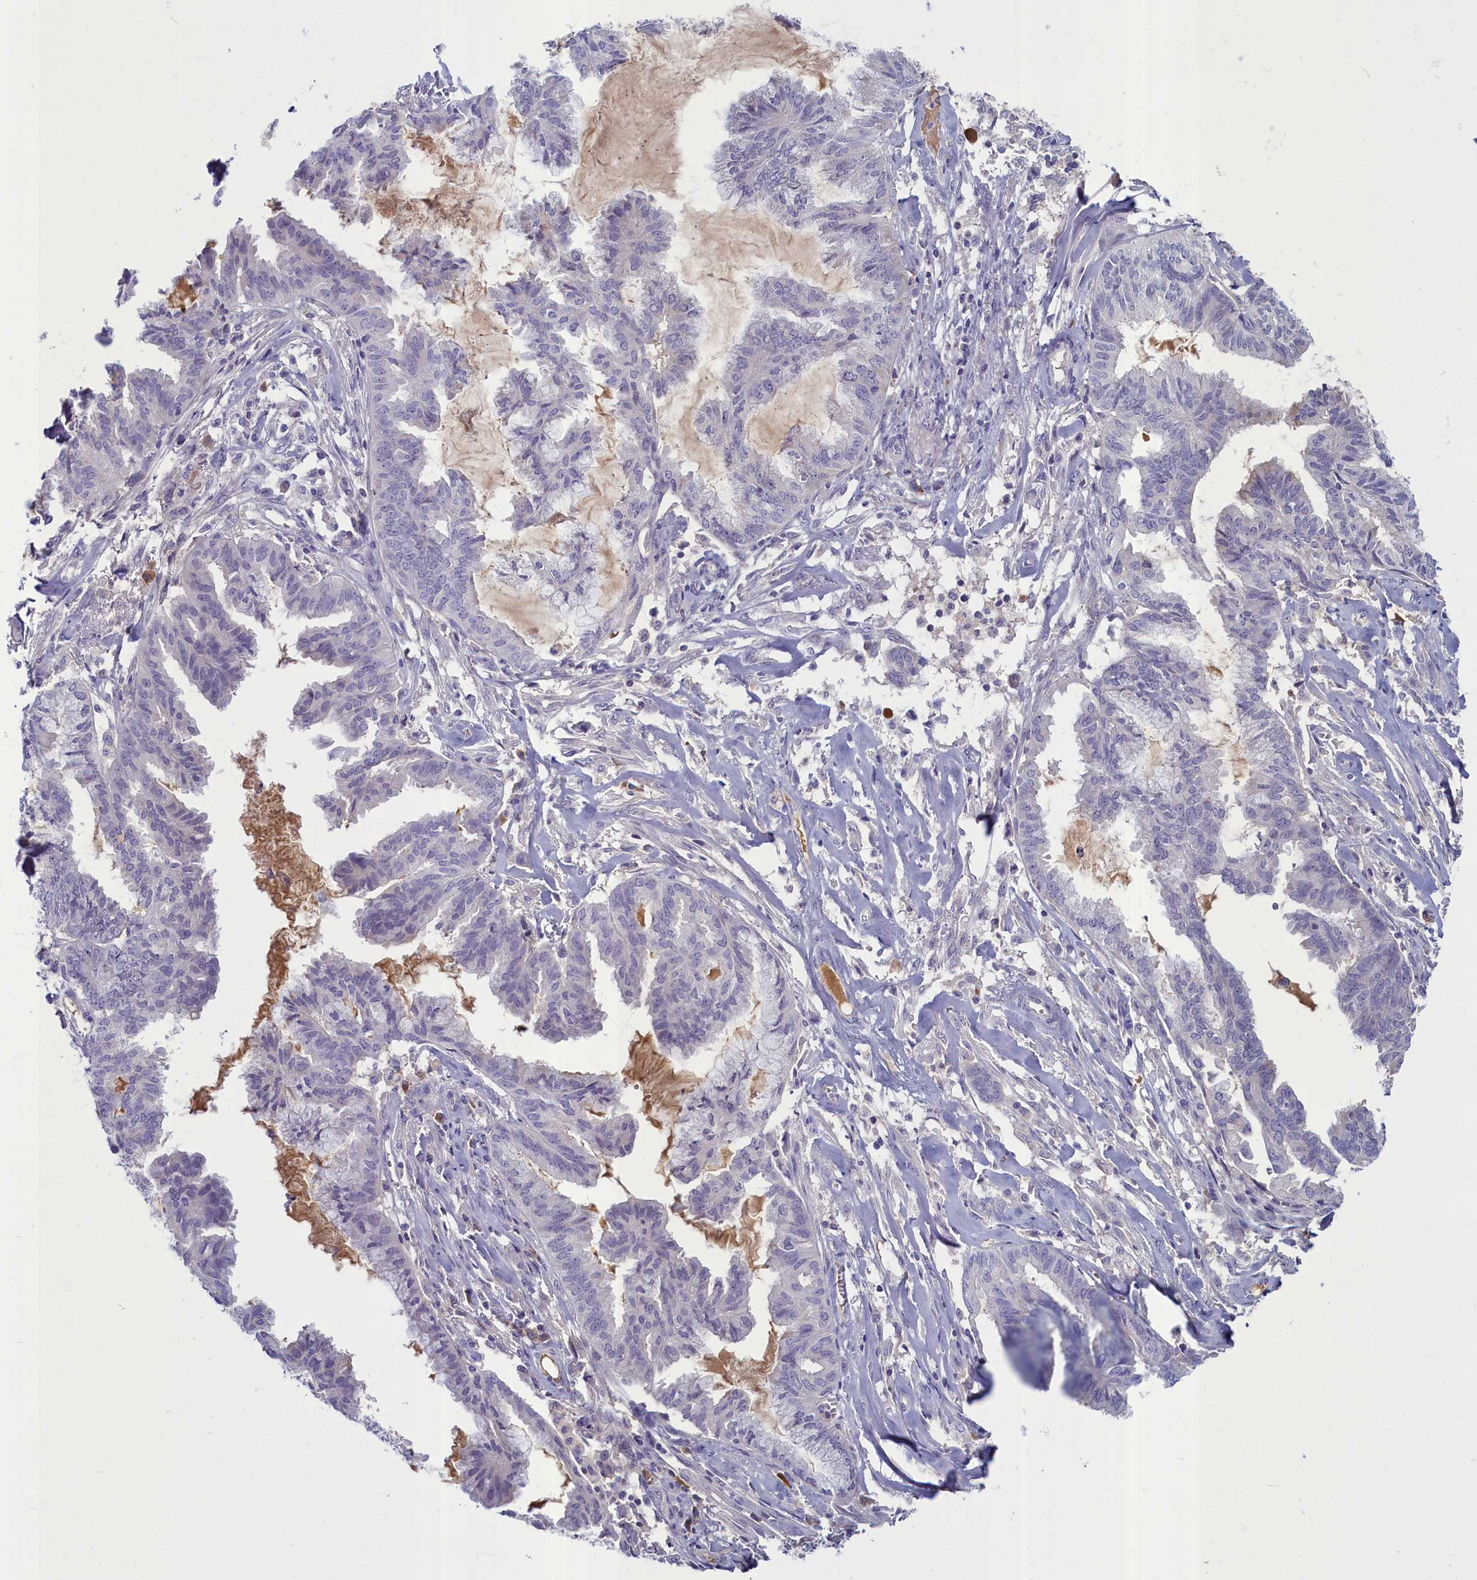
{"staining": {"intensity": "negative", "quantity": "none", "location": "none"}, "tissue": "endometrial cancer", "cell_type": "Tumor cells", "image_type": "cancer", "snomed": [{"axis": "morphology", "description": "Adenocarcinoma, NOS"}, {"axis": "topography", "description": "Endometrium"}], "caption": "Human endometrial cancer (adenocarcinoma) stained for a protein using IHC reveals no staining in tumor cells.", "gene": "SV2C", "patient": {"sex": "female", "age": 86}}